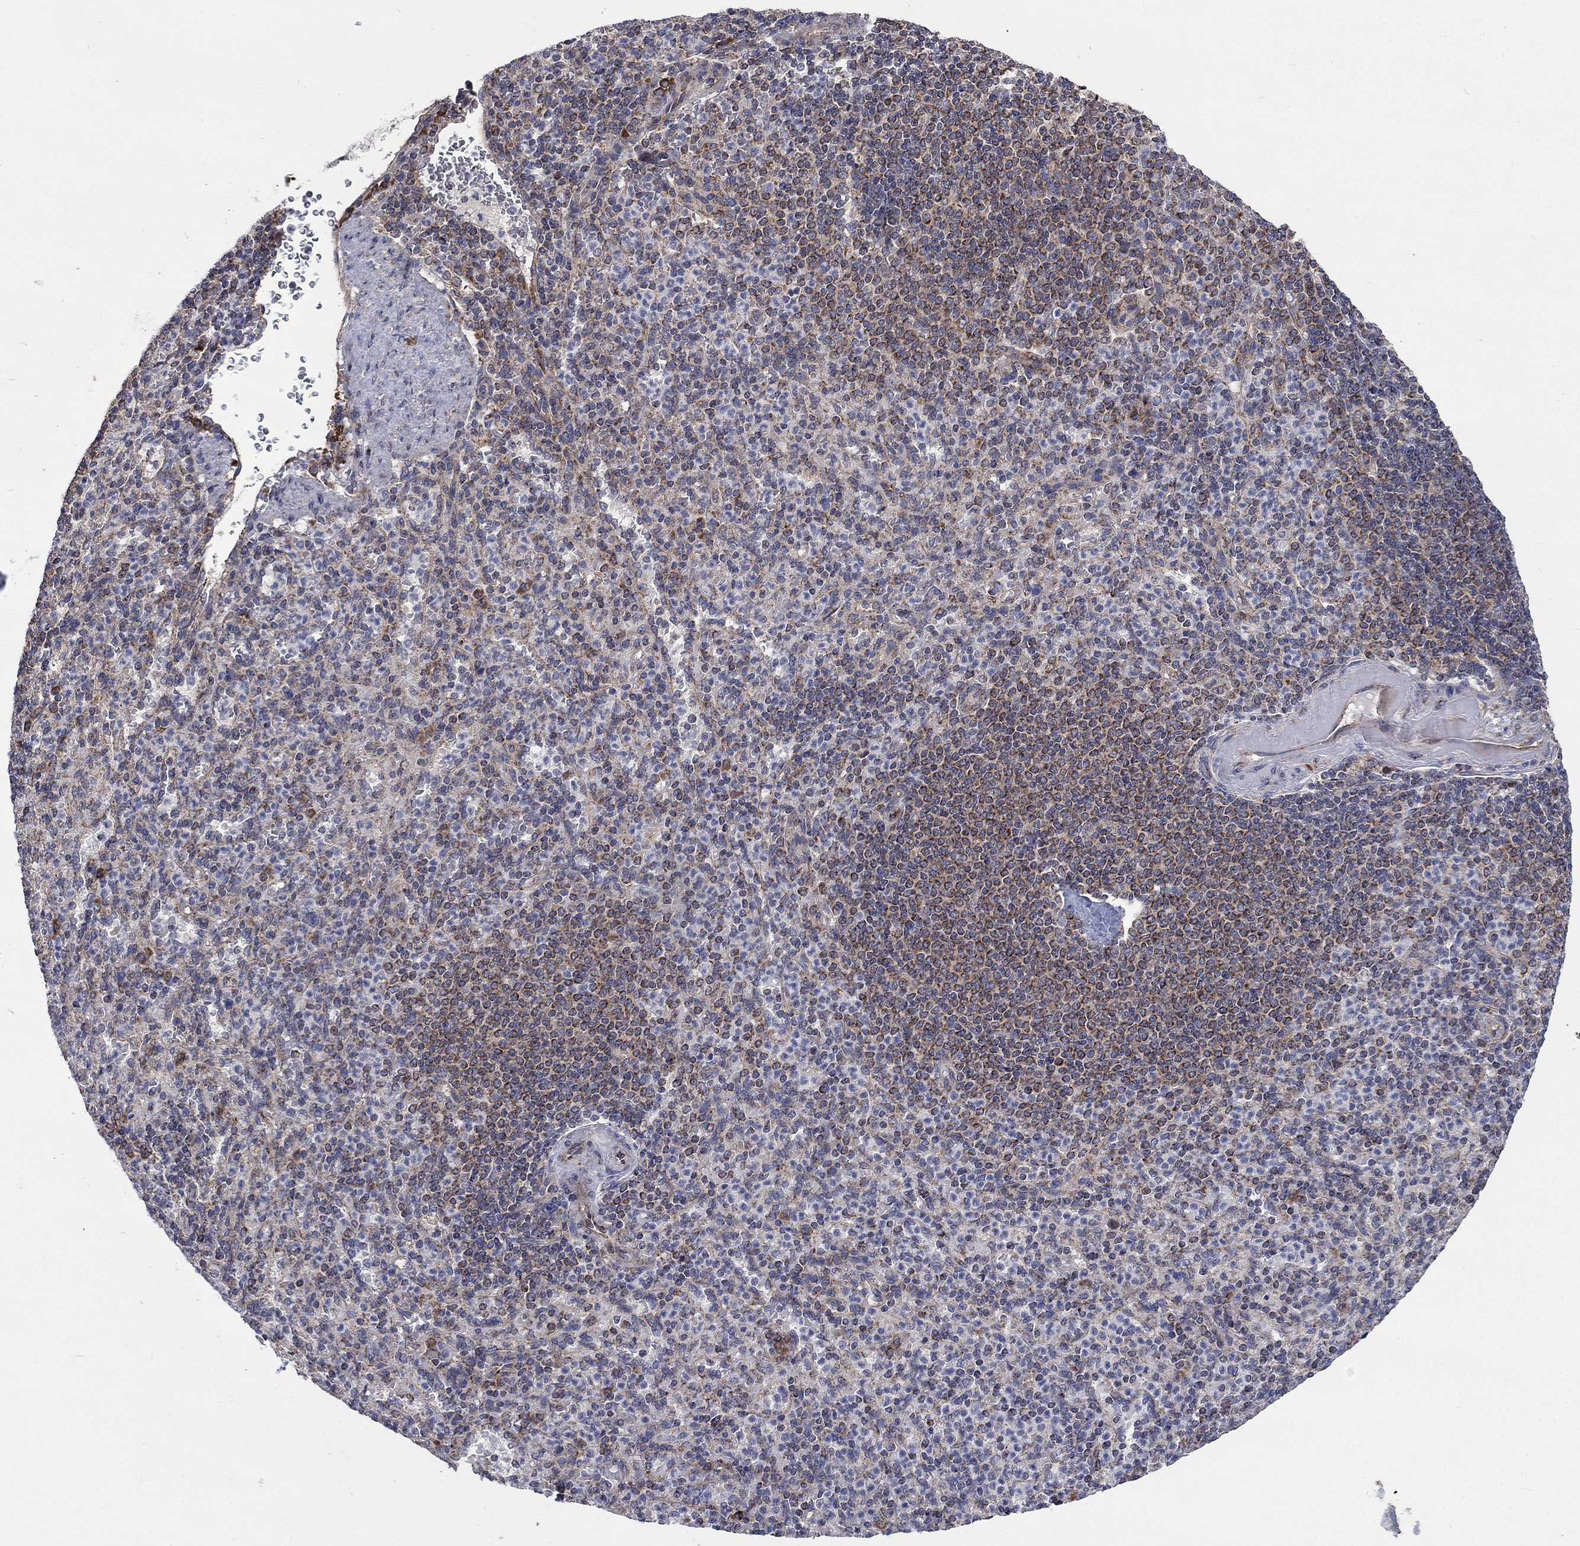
{"staining": {"intensity": "weak", "quantity": "25%-75%", "location": "cytoplasmic/membranous"}, "tissue": "spleen", "cell_type": "Cells in red pulp", "image_type": "normal", "snomed": [{"axis": "morphology", "description": "Normal tissue, NOS"}, {"axis": "topography", "description": "Spleen"}], "caption": "Immunohistochemistry (DAB (3,3'-diaminobenzidine)) staining of normal spleen demonstrates weak cytoplasmic/membranous protein positivity in approximately 25%-75% of cells in red pulp.", "gene": "RPLP0", "patient": {"sex": "female", "age": 74}}